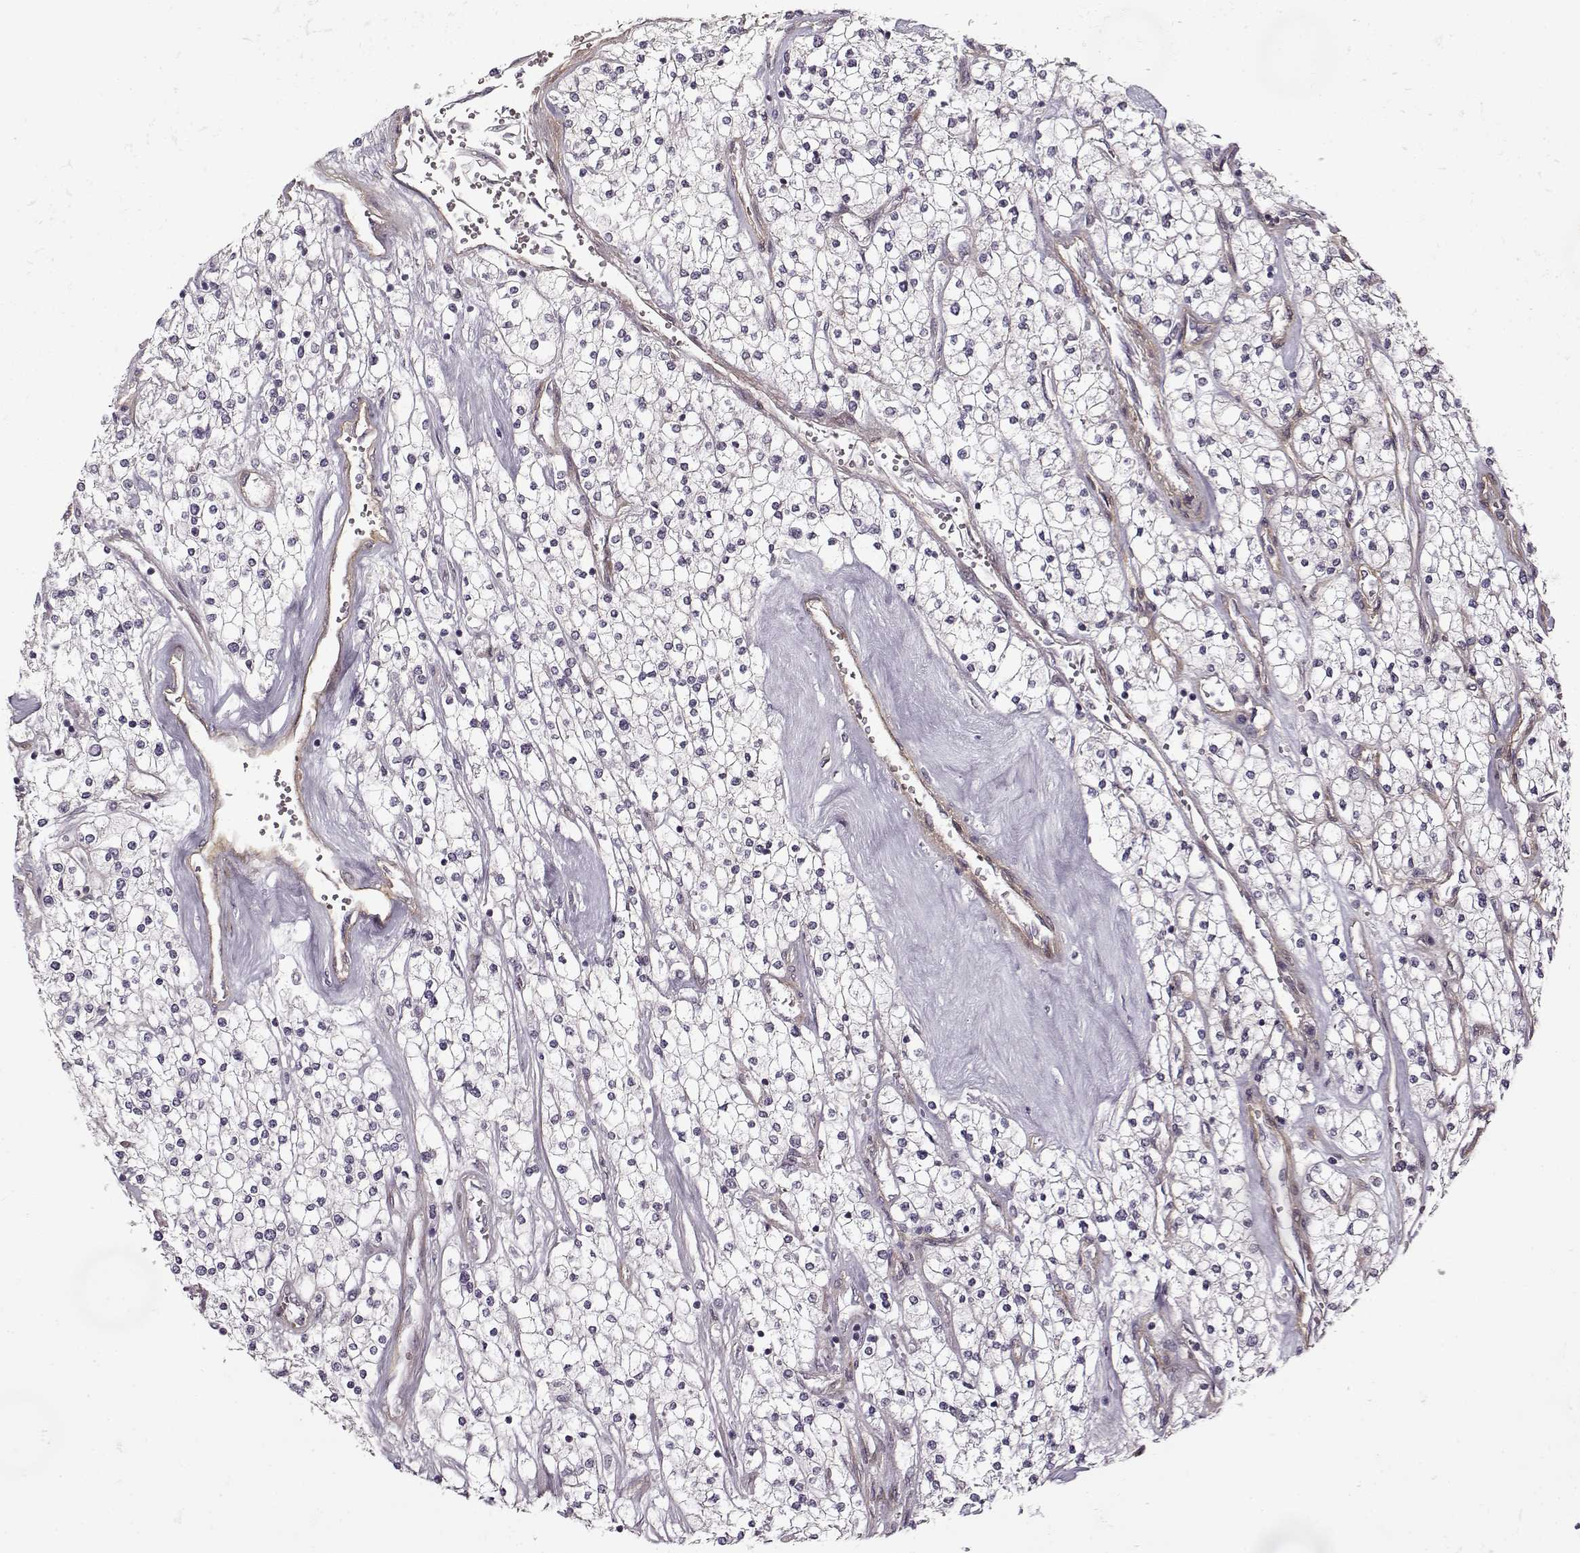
{"staining": {"intensity": "negative", "quantity": "none", "location": "none"}, "tissue": "renal cancer", "cell_type": "Tumor cells", "image_type": "cancer", "snomed": [{"axis": "morphology", "description": "Adenocarcinoma, NOS"}, {"axis": "topography", "description": "Kidney"}], "caption": "This is an immunohistochemistry (IHC) photomicrograph of human renal cancer. There is no expression in tumor cells.", "gene": "LAMB2", "patient": {"sex": "male", "age": 80}}